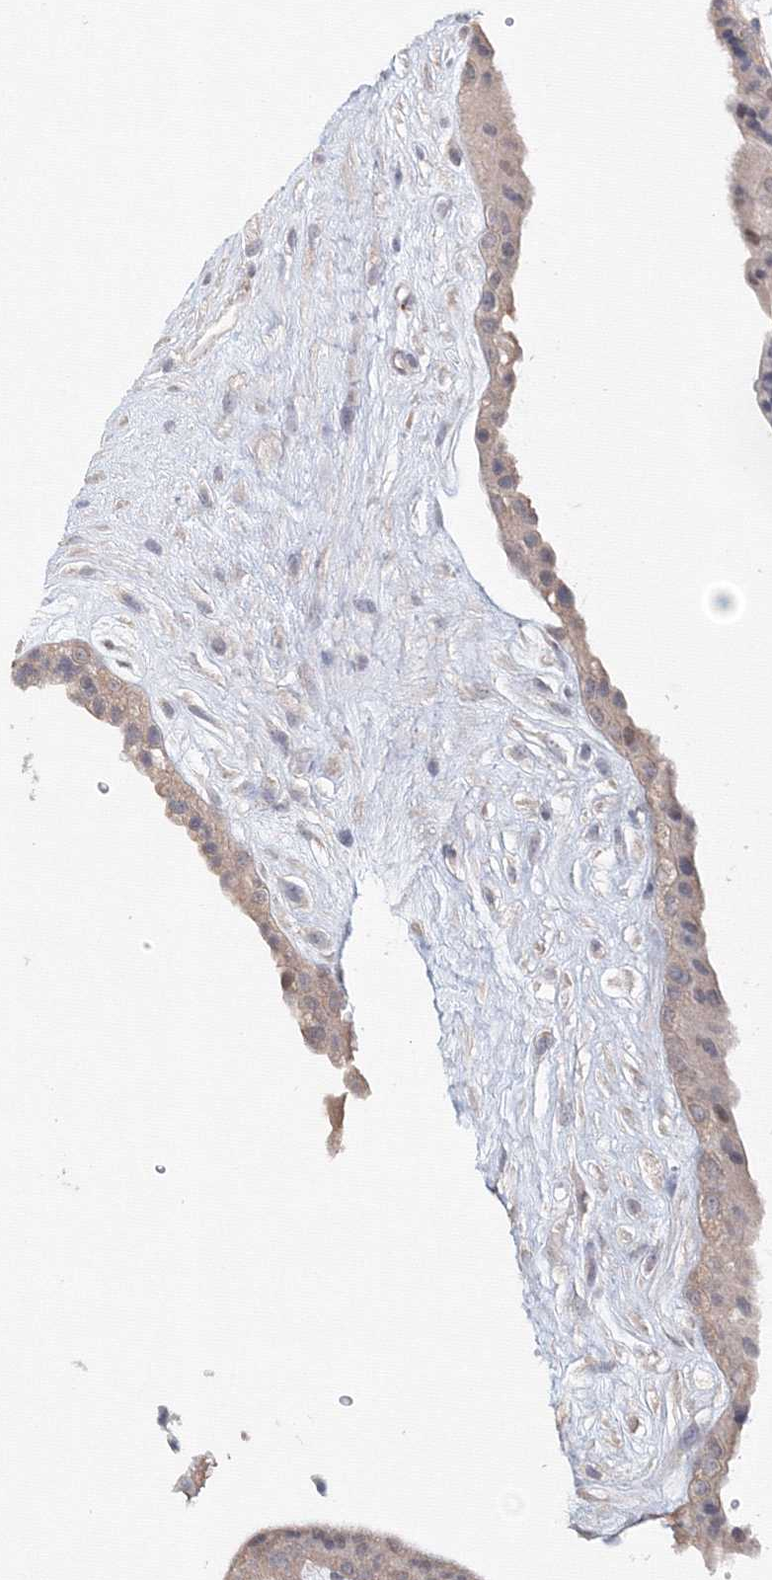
{"staining": {"intensity": "negative", "quantity": "none", "location": "none"}, "tissue": "placenta", "cell_type": "Decidual cells", "image_type": "normal", "snomed": [{"axis": "morphology", "description": "Normal tissue, NOS"}, {"axis": "topography", "description": "Placenta"}], "caption": "The histopathology image exhibits no staining of decidual cells in benign placenta.", "gene": "SLC7A7", "patient": {"sex": "female", "age": 18}}